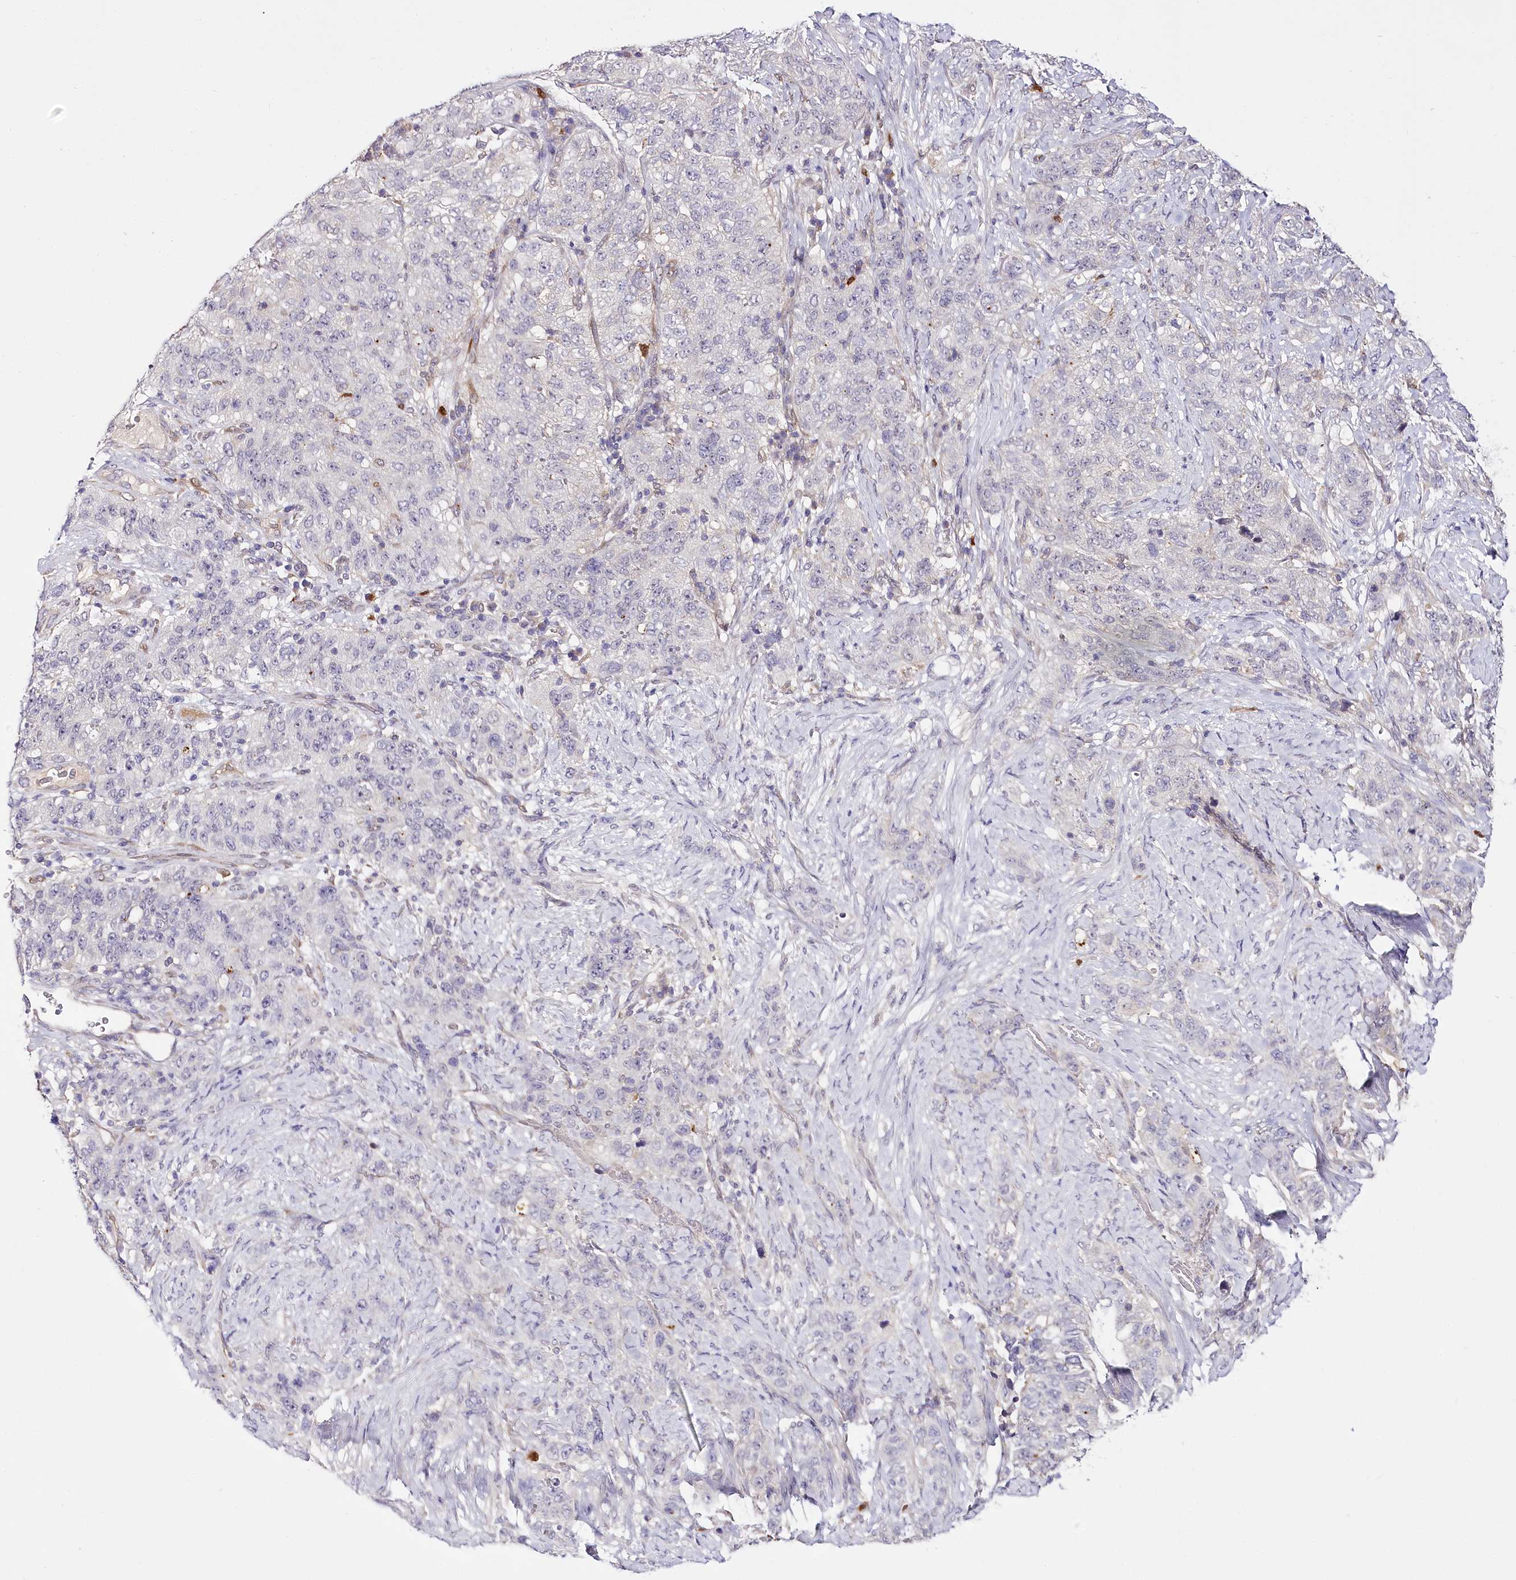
{"staining": {"intensity": "negative", "quantity": "none", "location": "none"}, "tissue": "stomach cancer", "cell_type": "Tumor cells", "image_type": "cancer", "snomed": [{"axis": "morphology", "description": "Adenocarcinoma, NOS"}, {"axis": "topography", "description": "Stomach"}], "caption": "An image of stomach cancer (adenocarcinoma) stained for a protein displays no brown staining in tumor cells.", "gene": "VWA5A", "patient": {"sex": "male", "age": 48}}